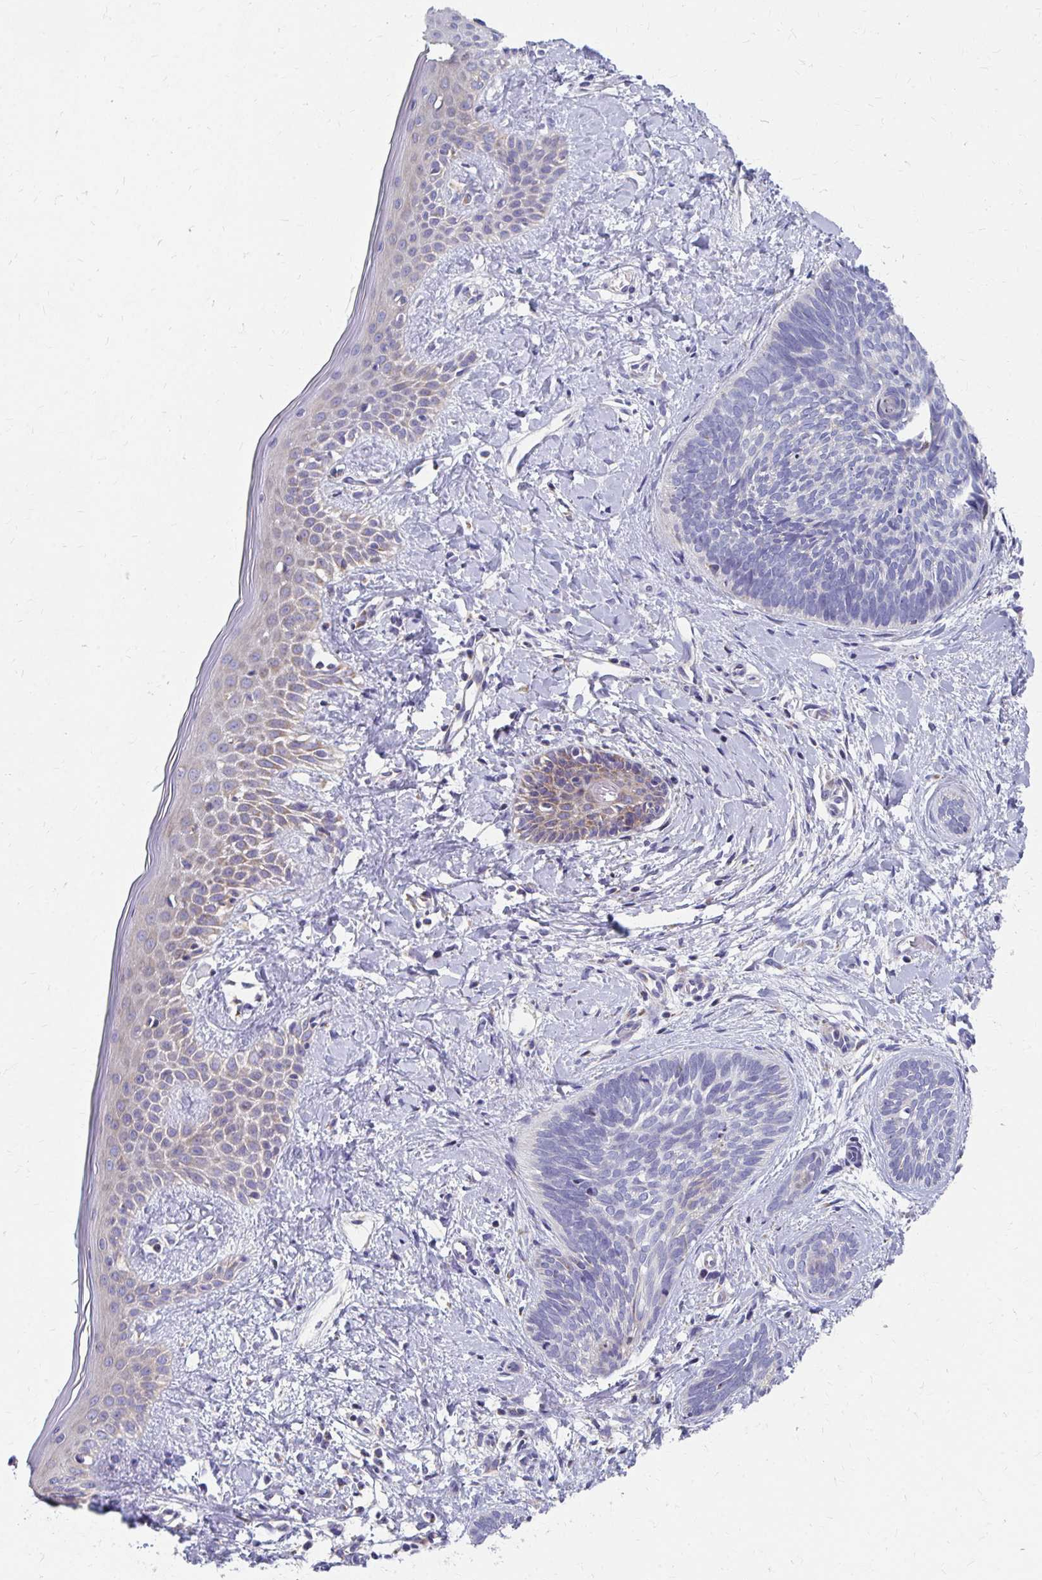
{"staining": {"intensity": "negative", "quantity": "none", "location": "none"}, "tissue": "skin cancer", "cell_type": "Tumor cells", "image_type": "cancer", "snomed": [{"axis": "morphology", "description": "Basal cell carcinoma"}, {"axis": "topography", "description": "Skin"}], "caption": "Tumor cells show no significant expression in skin basal cell carcinoma.", "gene": "RCC1L", "patient": {"sex": "female", "age": 81}}